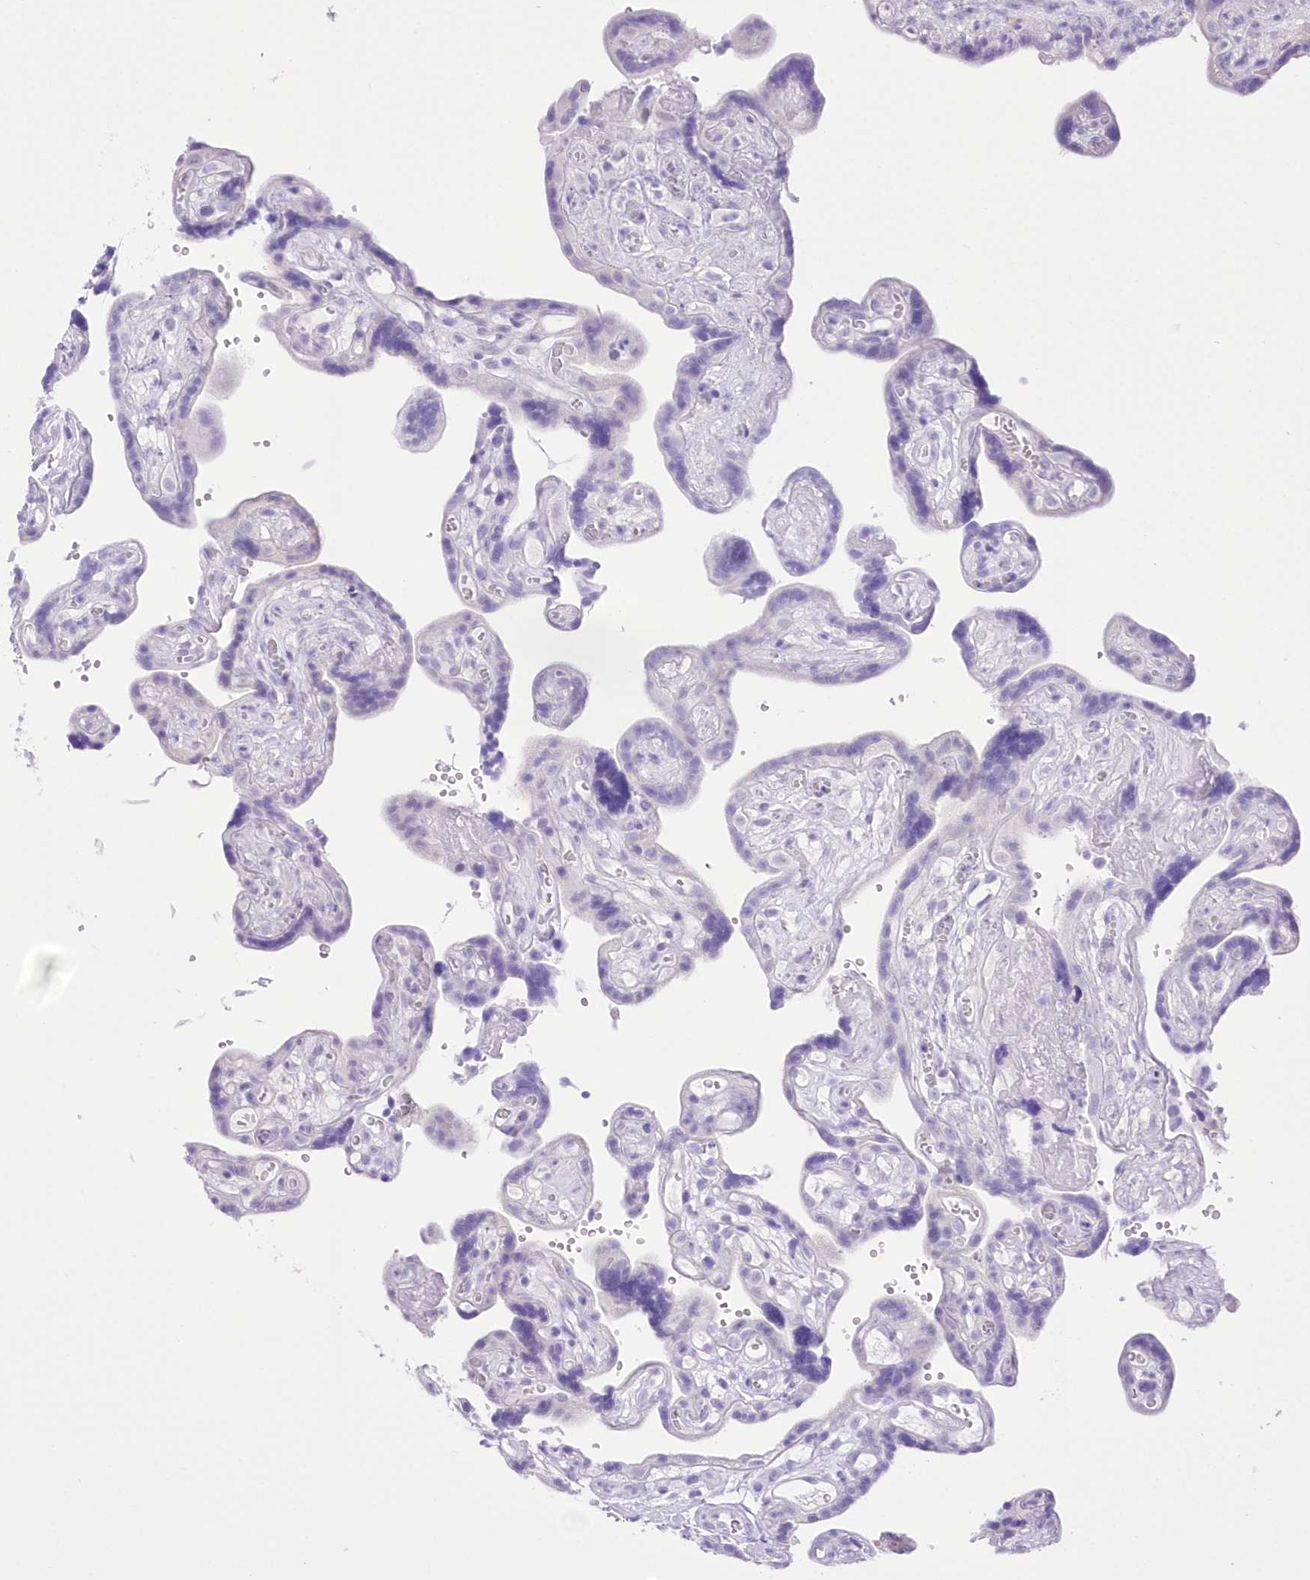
{"staining": {"intensity": "negative", "quantity": "none", "location": "none"}, "tissue": "placenta", "cell_type": "Decidual cells", "image_type": "normal", "snomed": [{"axis": "morphology", "description": "Normal tissue, NOS"}, {"axis": "topography", "description": "Placenta"}], "caption": "Decidual cells show no significant protein positivity in normal placenta. The staining was performed using DAB to visualize the protein expression in brown, while the nuclei were stained in blue with hematoxylin (Magnification: 20x).", "gene": "UBA6", "patient": {"sex": "female", "age": 30}}